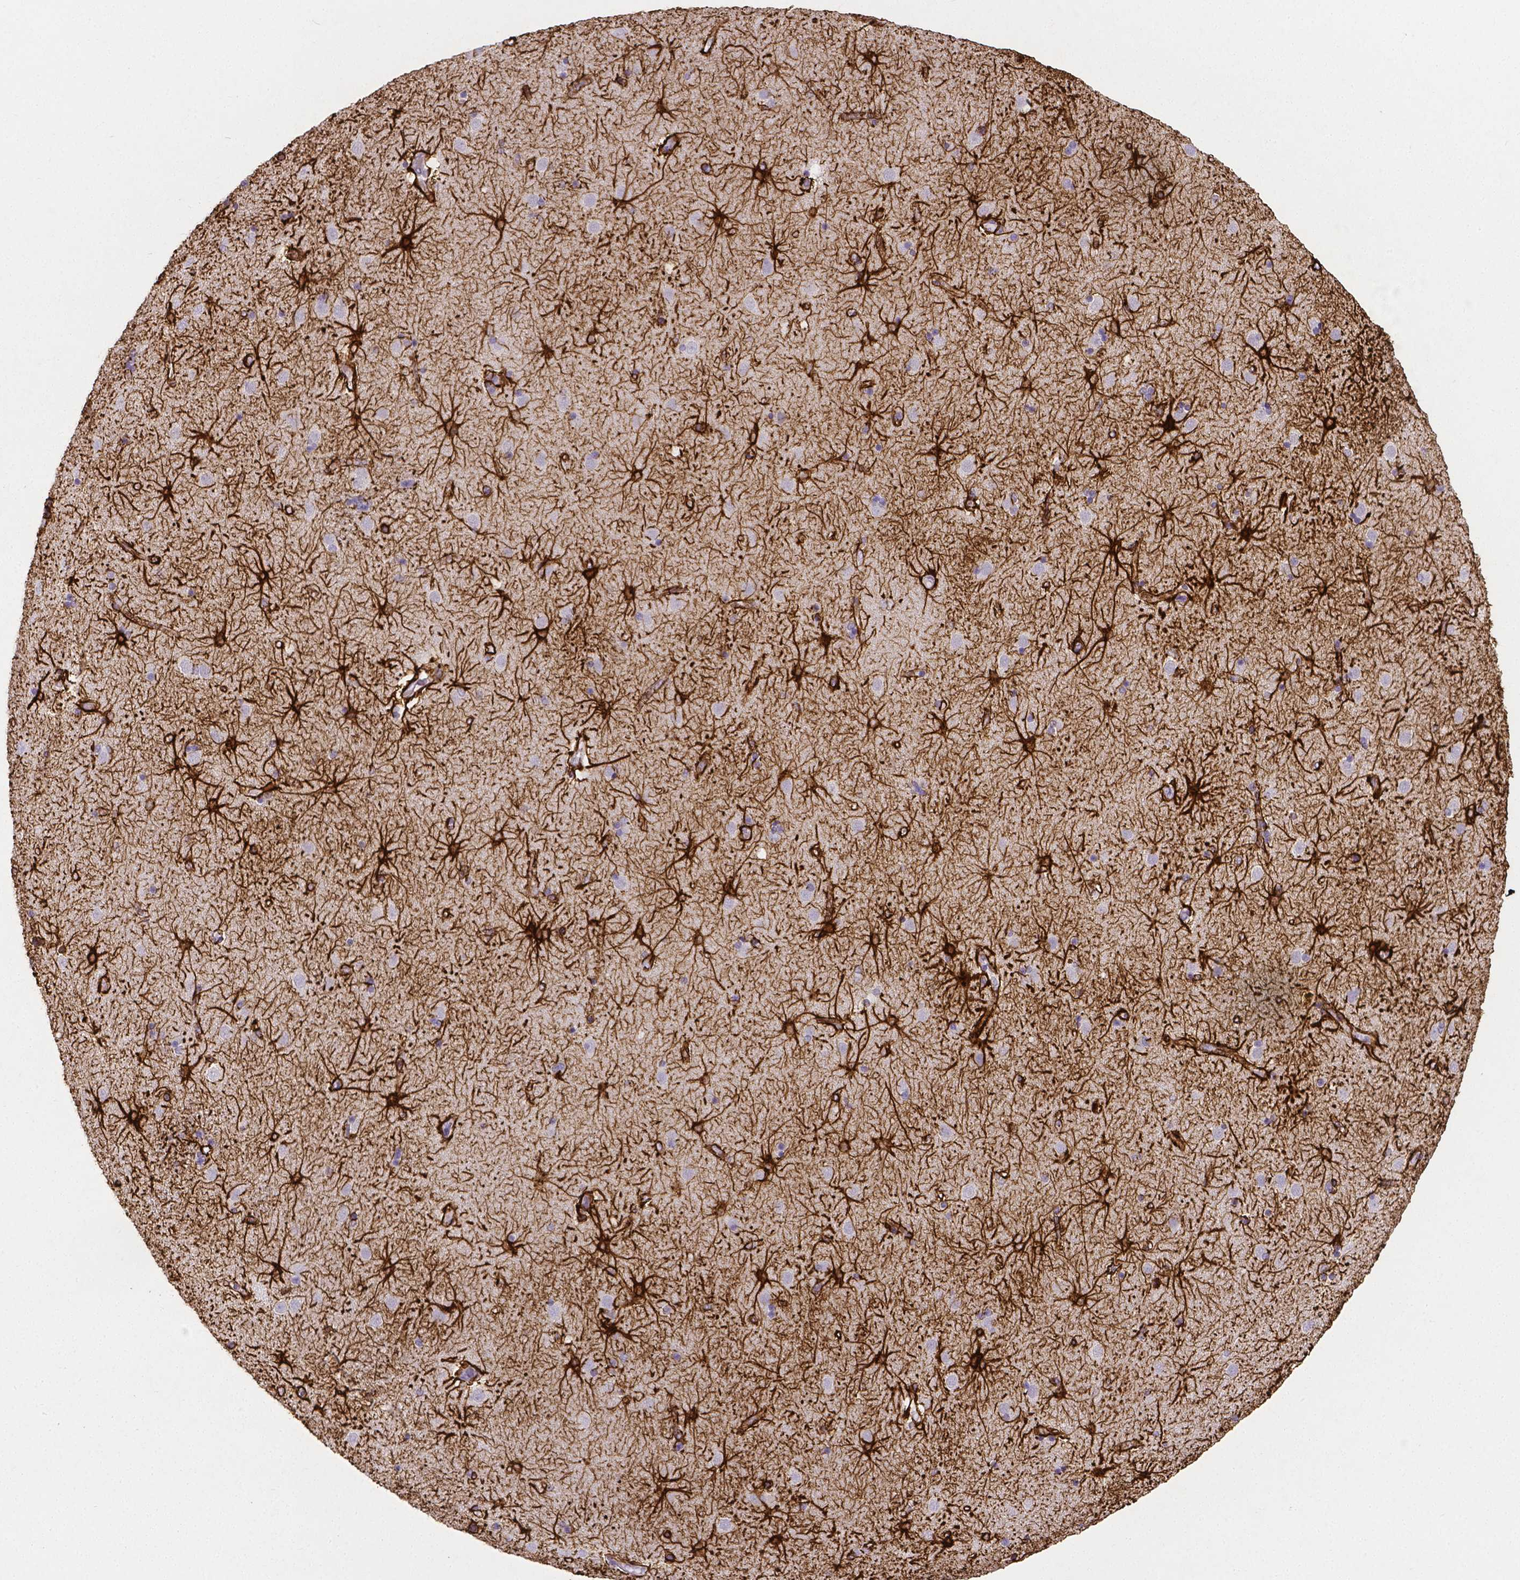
{"staining": {"intensity": "strong", "quantity": "25%-75%", "location": "cytoplasmic/membranous"}, "tissue": "caudate", "cell_type": "Glial cells", "image_type": "normal", "snomed": [{"axis": "morphology", "description": "Normal tissue, NOS"}, {"axis": "topography", "description": "Lateral ventricle wall"}], "caption": "Caudate stained with immunohistochemistry displays strong cytoplasmic/membranous positivity in approximately 25%-75% of glial cells.", "gene": "SLC22A2", "patient": {"sex": "female", "age": 71}}